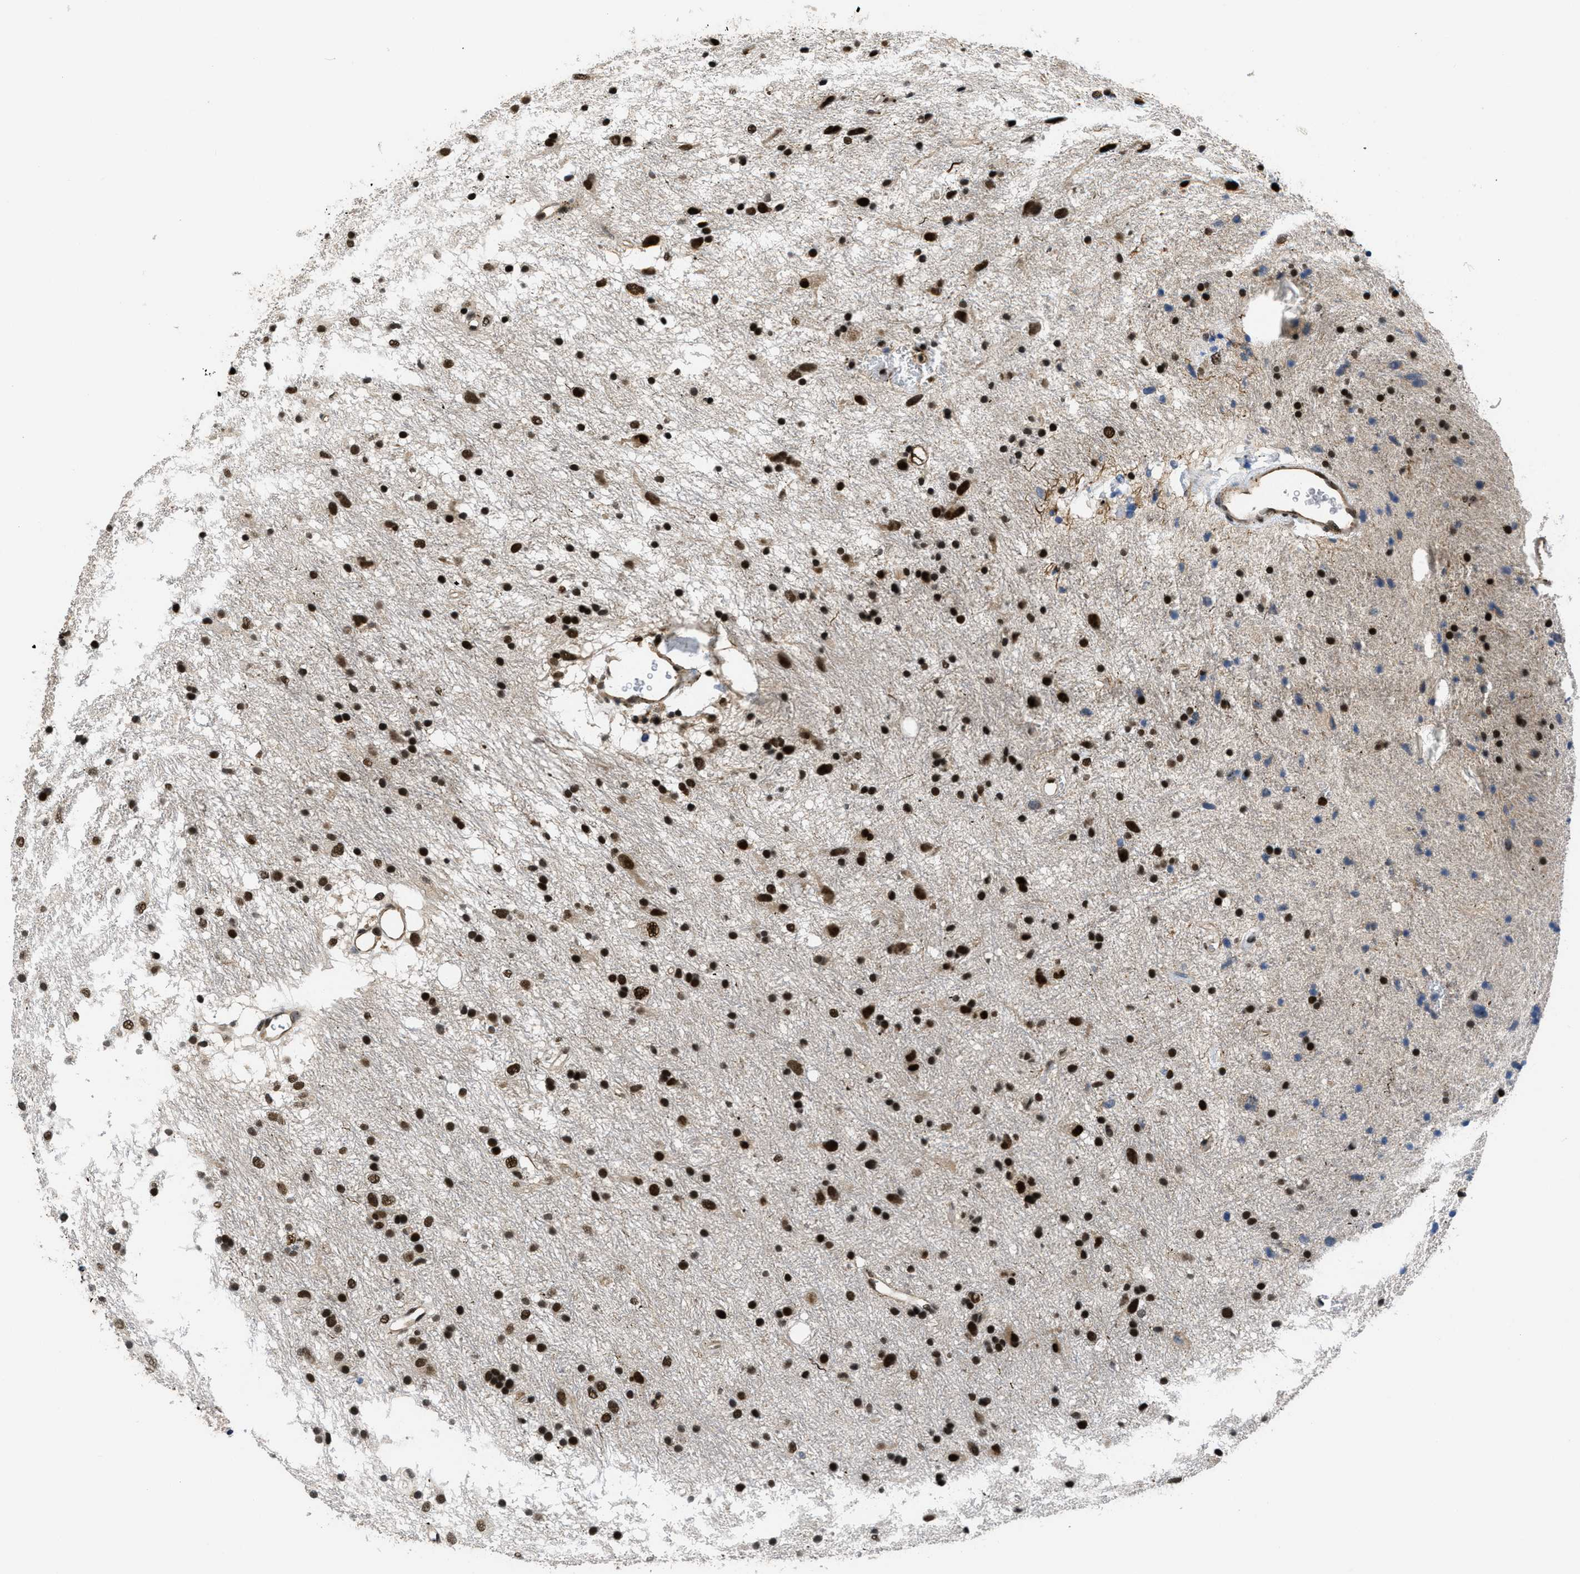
{"staining": {"intensity": "strong", "quantity": ">75%", "location": "nuclear"}, "tissue": "glioma", "cell_type": "Tumor cells", "image_type": "cancer", "snomed": [{"axis": "morphology", "description": "Glioma, malignant, Low grade"}, {"axis": "topography", "description": "Brain"}], "caption": "DAB (3,3'-diaminobenzidine) immunohistochemical staining of malignant low-grade glioma exhibits strong nuclear protein expression in about >75% of tumor cells. (DAB (3,3'-diaminobenzidine) IHC with brightfield microscopy, high magnification).", "gene": "CUL4B", "patient": {"sex": "male", "age": 77}}